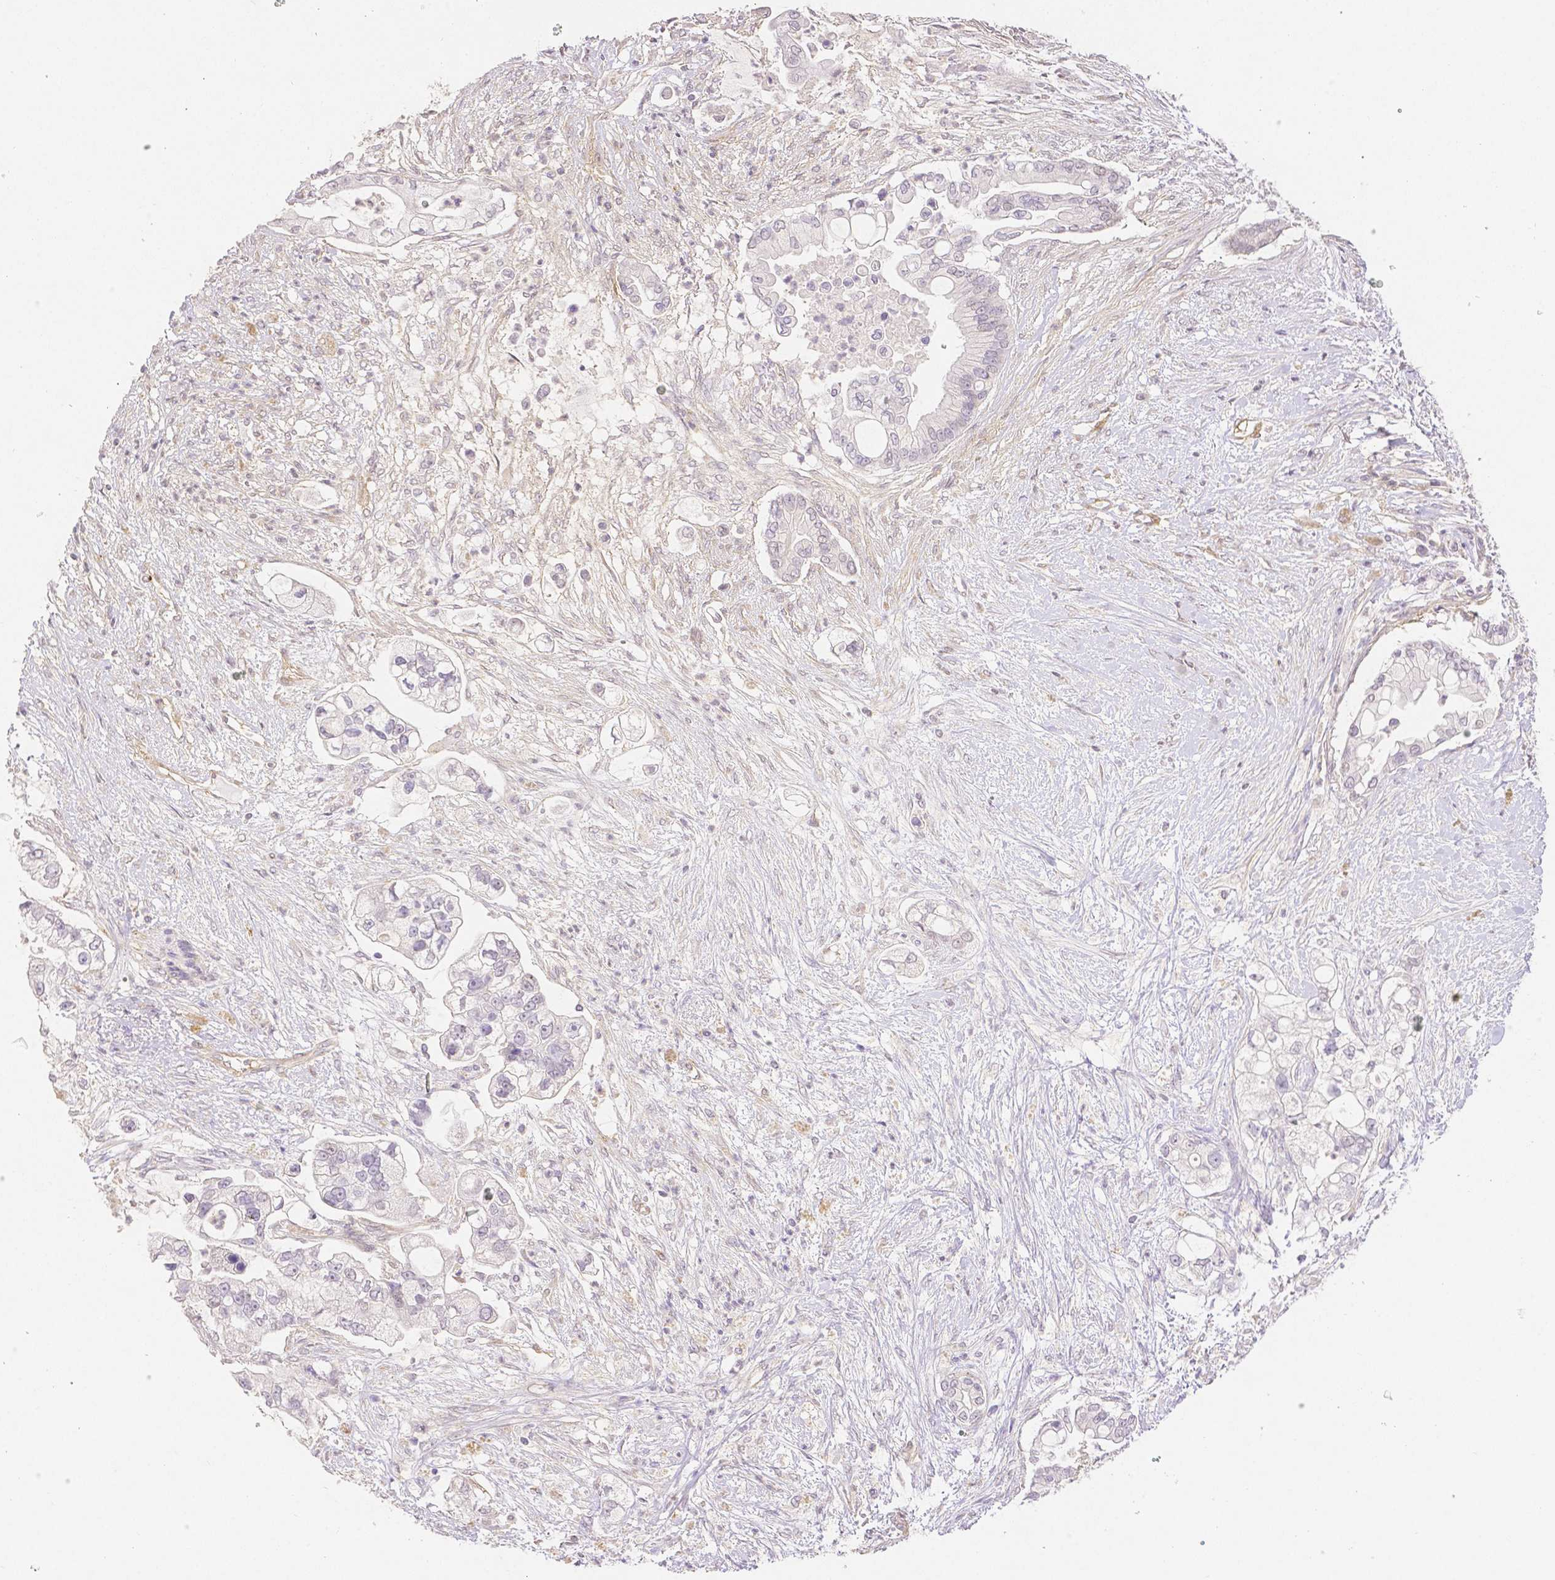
{"staining": {"intensity": "negative", "quantity": "none", "location": "none"}, "tissue": "pancreatic cancer", "cell_type": "Tumor cells", "image_type": "cancer", "snomed": [{"axis": "morphology", "description": "Adenocarcinoma, NOS"}, {"axis": "topography", "description": "Pancreas"}], "caption": "High magnification brightfield microscopy of pancreatic adenocarcinoma stained with DAB (brown) and counterstained with hematoxylin (blue): tumor cells show no significant expression.", "gene": "THY1", "patient": {"sex": "female", "age": 69}}